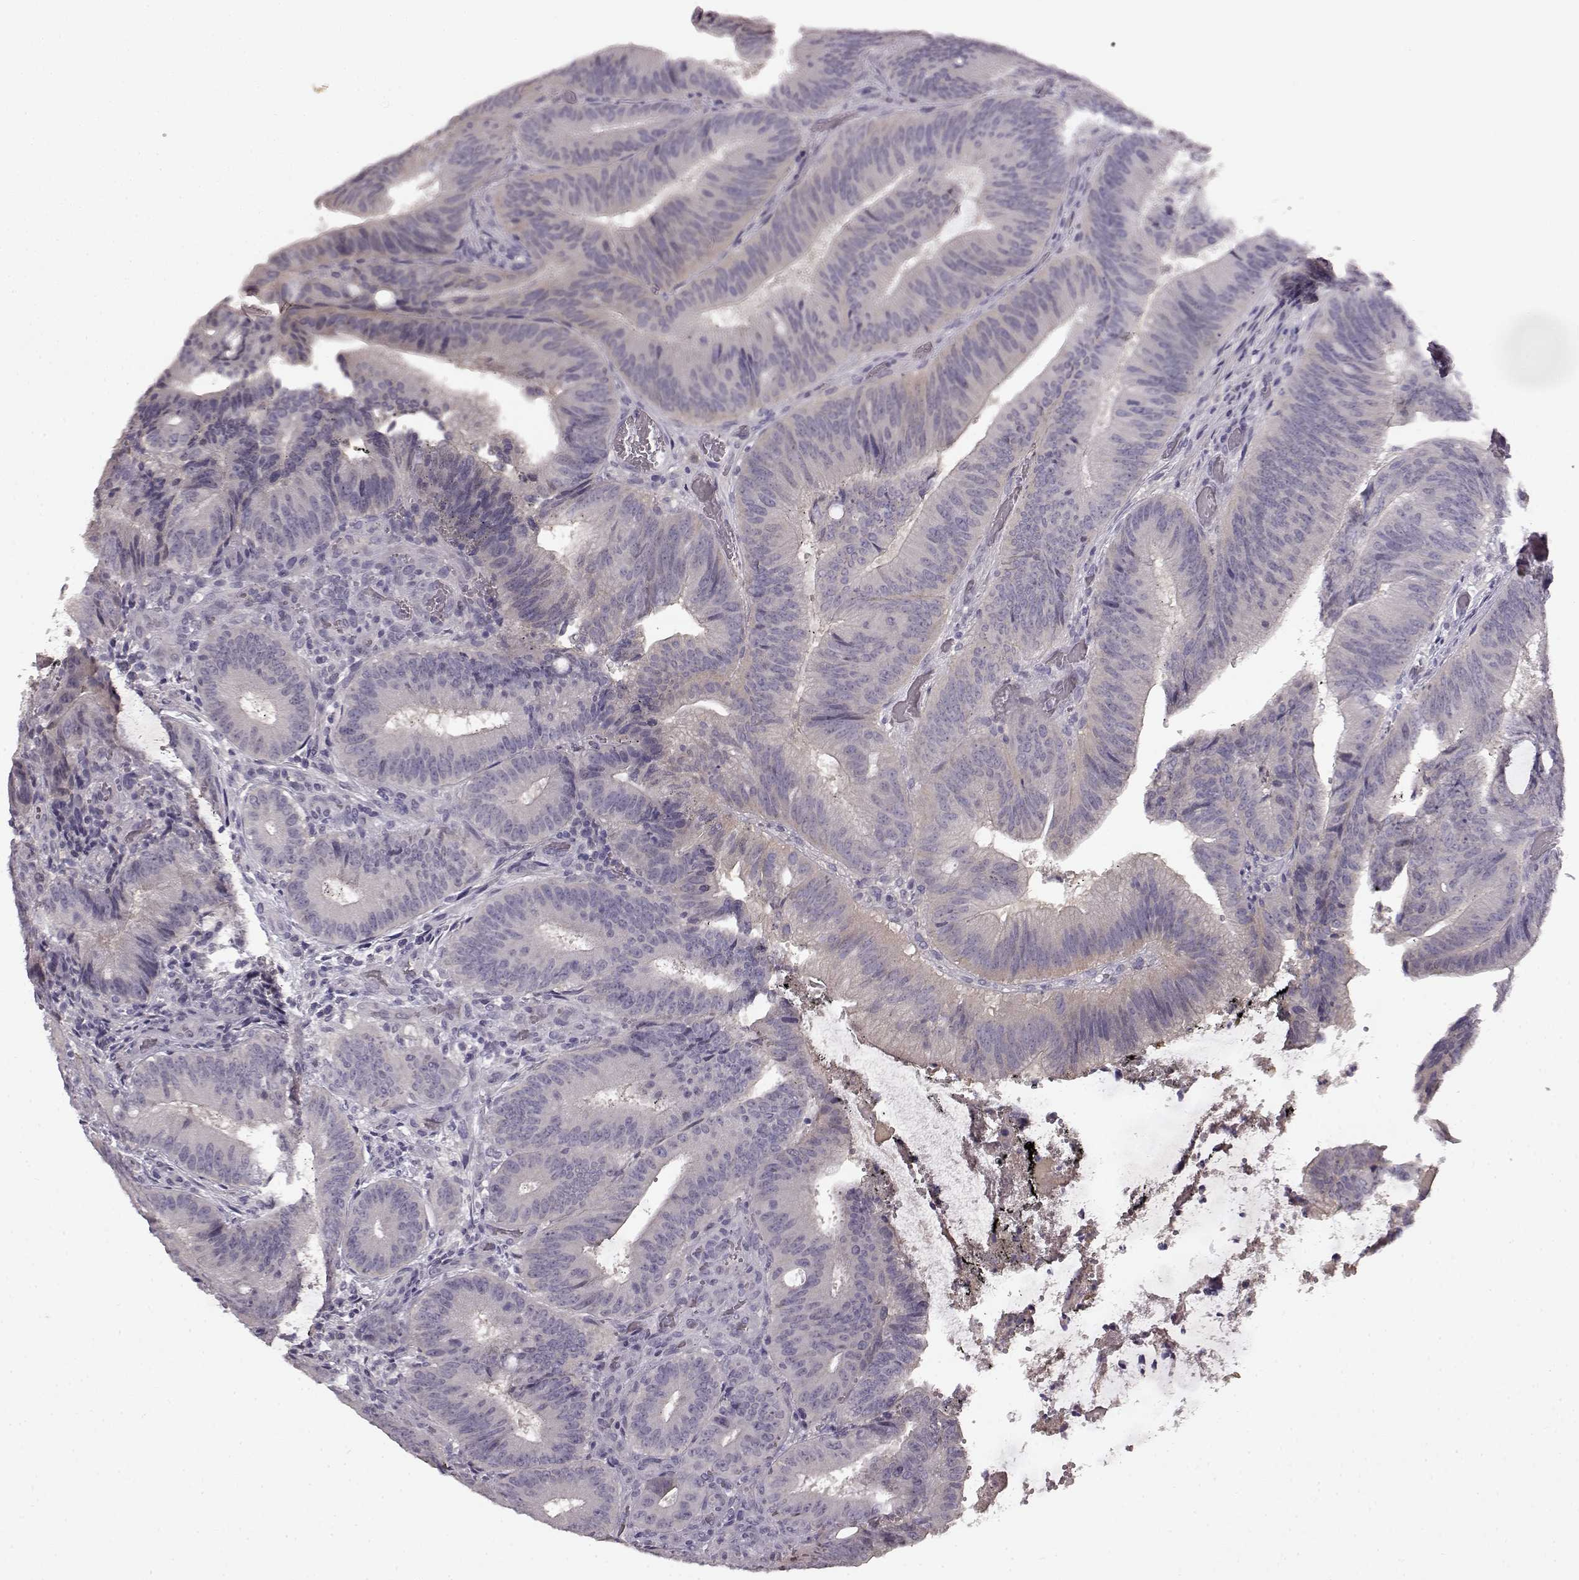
{"staining": {"intensity": "negative", "quantity": "none", "location": "none"}, "tissue": "colorectal cancer", "cell_type": "Tumor cells", "image_type": "cancer", "snomed": [{"axis": "morphology", "description": "Adenocarcinoma, NOS"}, {"axis": "topography", "description": "Colon"}], "caption": "Adenocarcinoma (colorectal) stained for a protein using immunohistochemistry demonstrates no positivity tumor cells.", "gene": "SPAG17", "patient": {"sex": "female", "age": 43}}